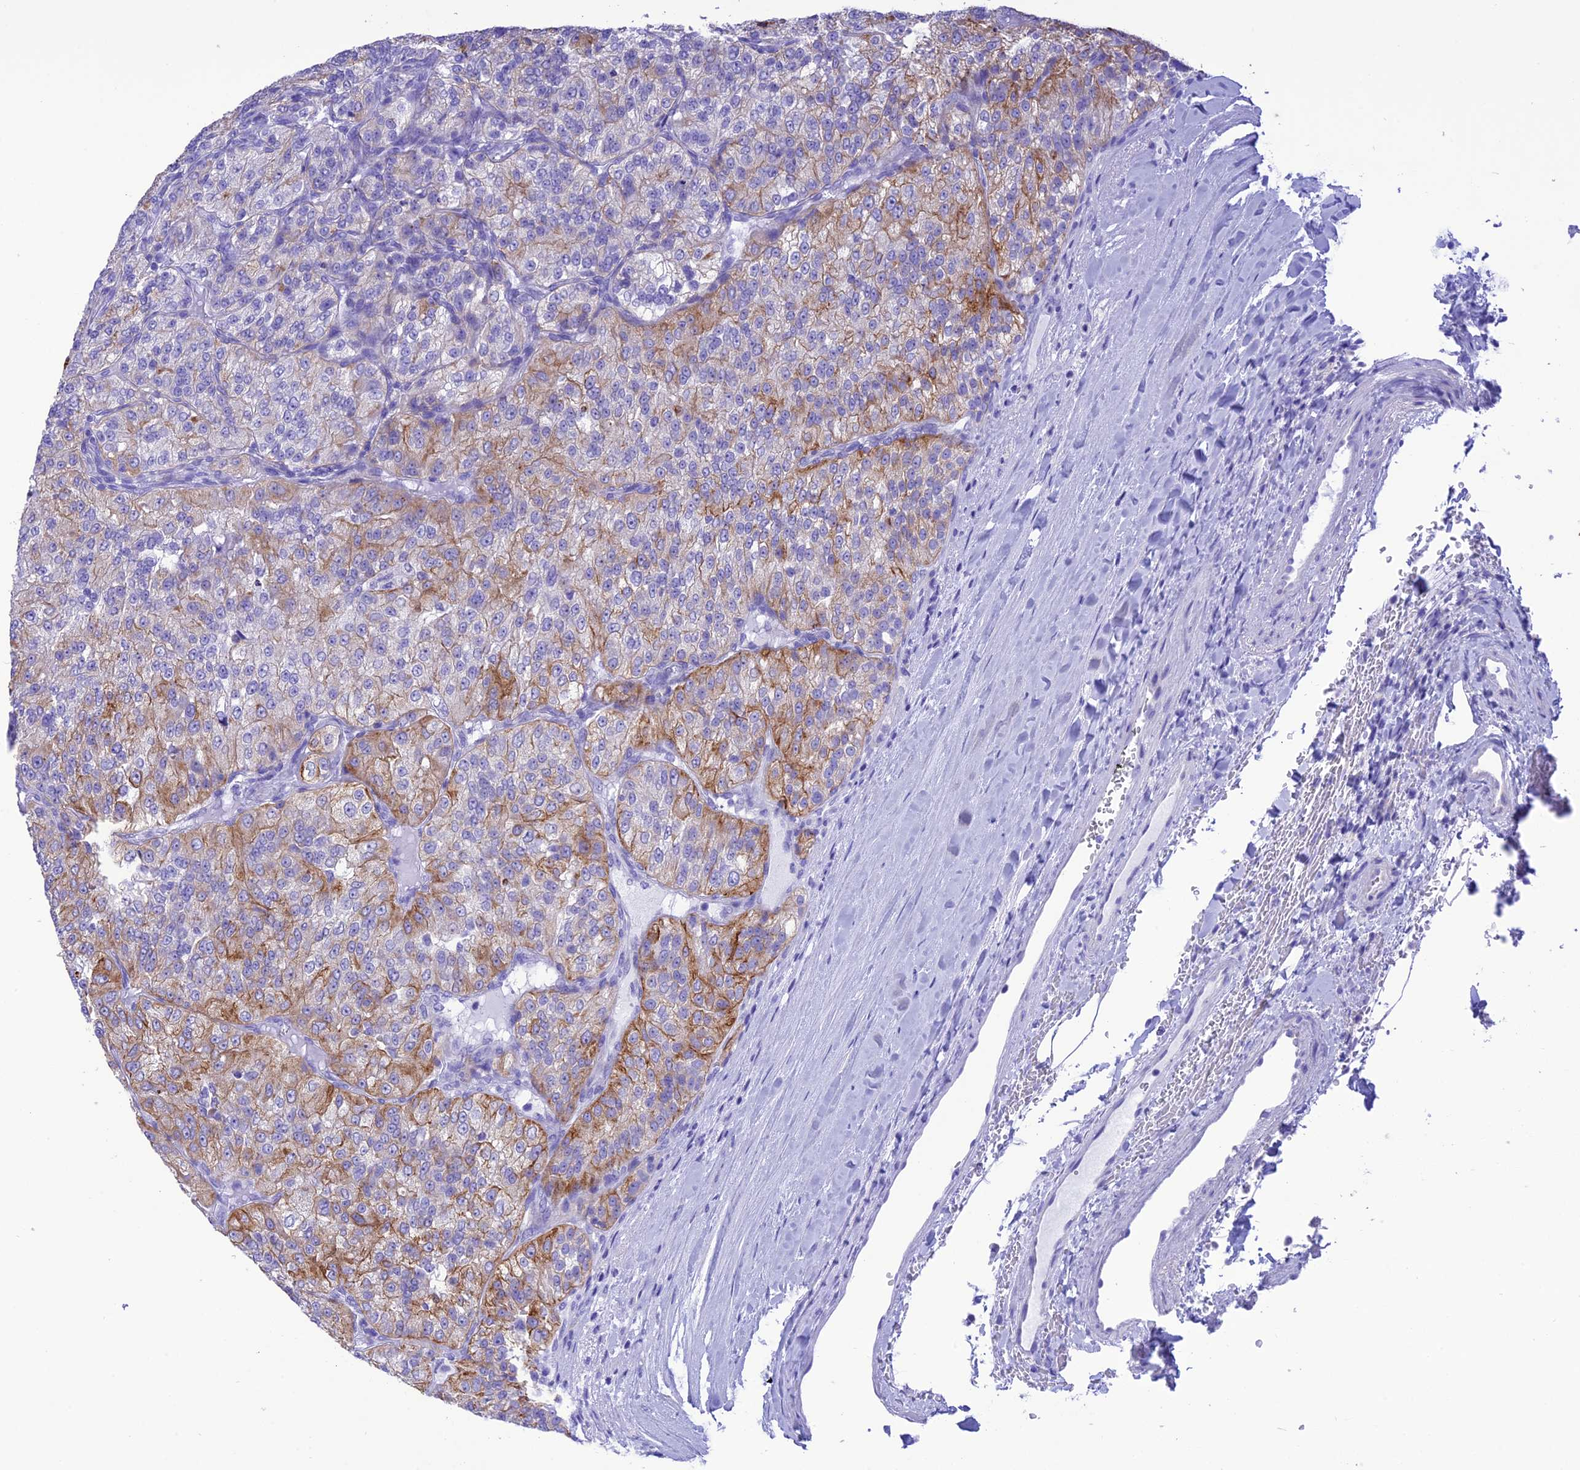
{"staining": {"intensity": "moderate", "quantity": "<25%", "location": "cytoplasmic/membranous"}, "tissue": "renal cancer", "cell_type": "Tumor cells", "image_type": "cancer", "snomed": [{"axis": "morphology", "description": "Adenocarcinoma, NOS"}, {"axis": "topography", "description": "Kidney"}], "caption": "Immunohistochemical staining of human renal cancer (adenocarcinoma) displays low levels of moderate cytoplasmic/membranous positivity in about <25% of tumor cells.", "gene": "VPS52", "patient": {"sex": "female", "age": 63}}